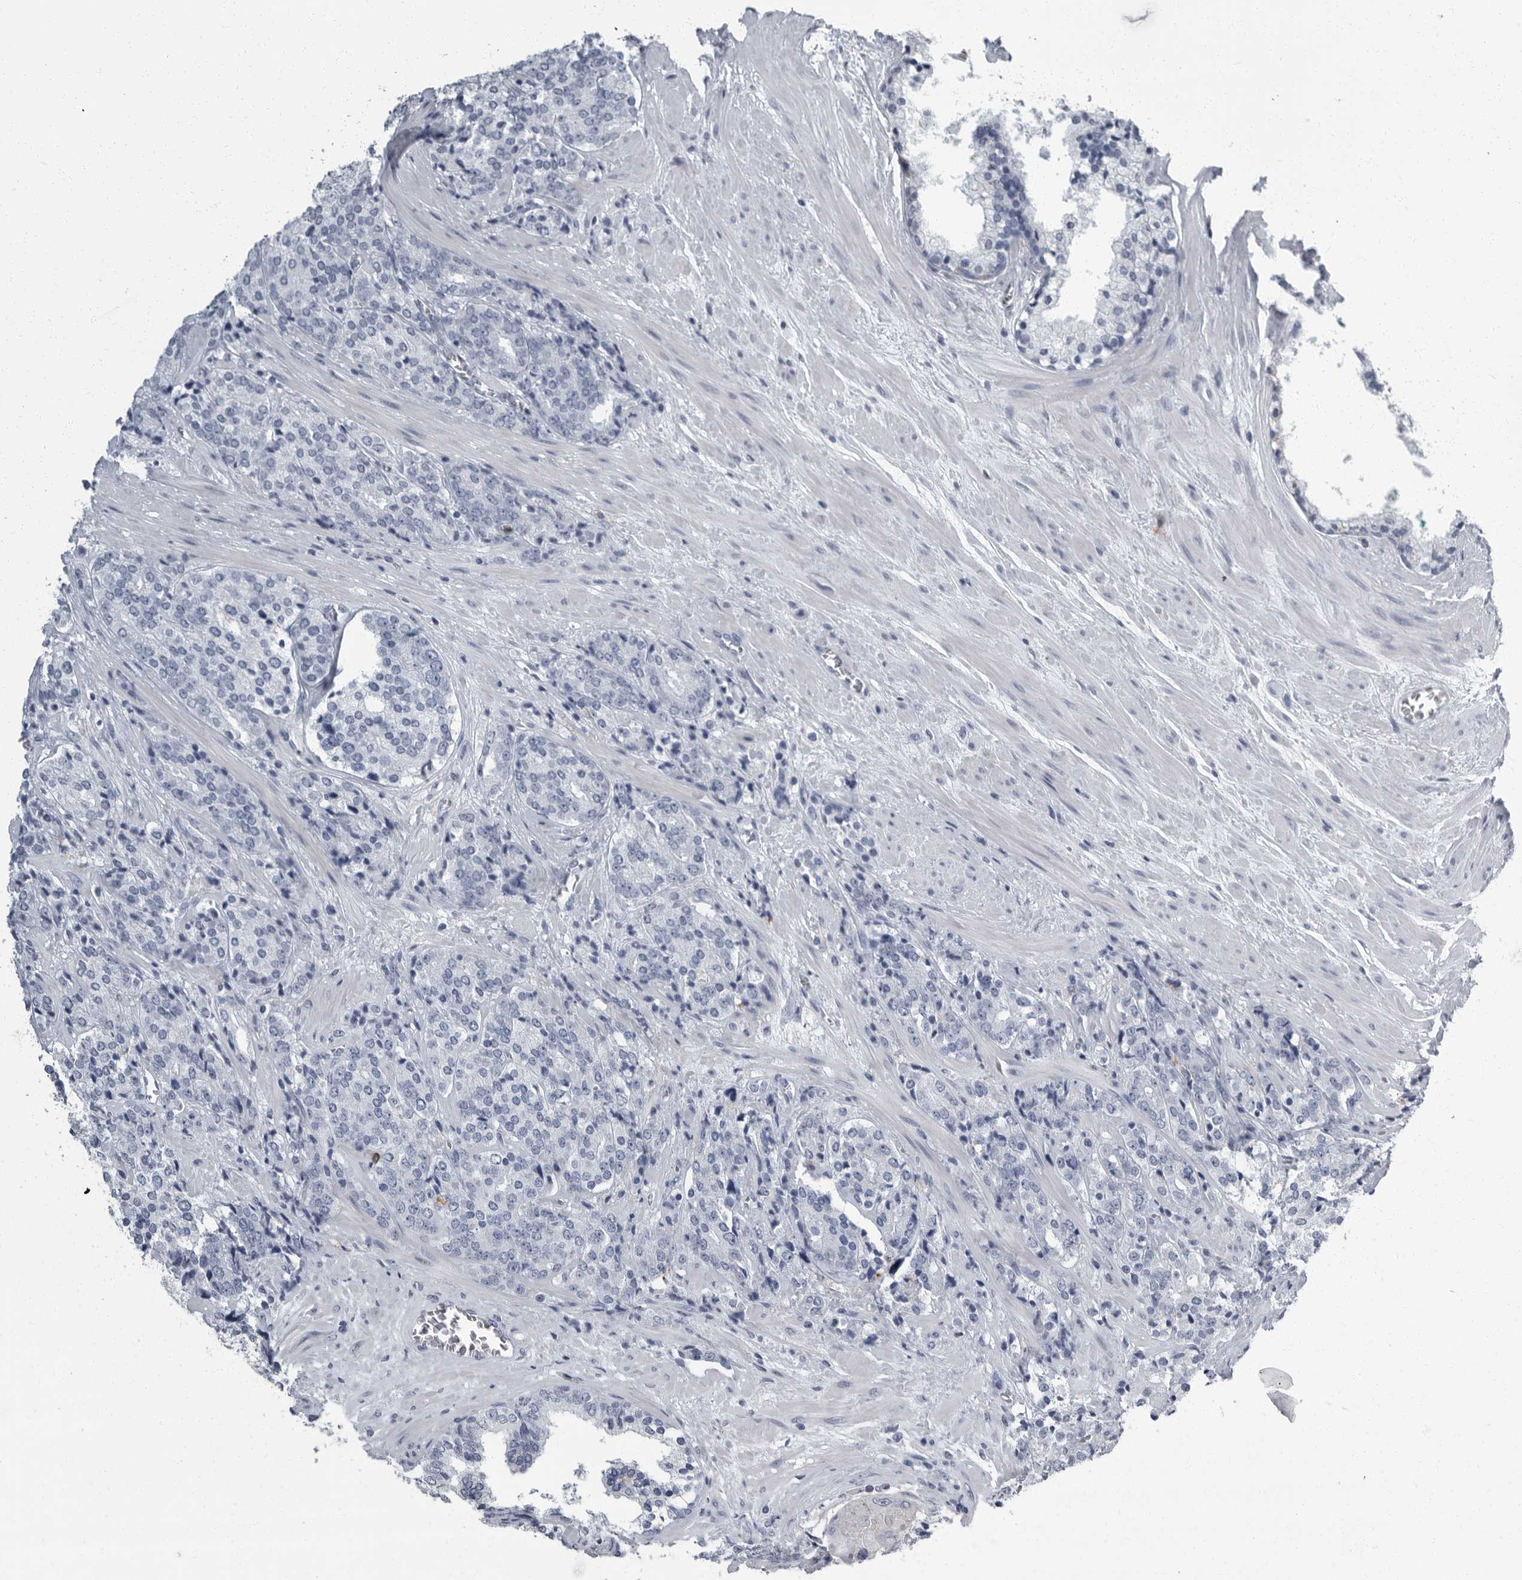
{"staining": {"intensity": "negative", "quantity": "none", "location": "none"}, "tissue": "prostate cancer", "cell_type": "Tumor cells", "image_type": "cancer", "snomed": [{"axis": "morphology", "description": "Adenocarcinoma, High grade"}, {"axis": "topography", "description": "Prostate"}], "caption": "This is an immunohistochemistry histopathology image of prostate cancer (high-grade adenocarcinoma). There is no staining in tumor cells.", "gene": "FCER1G", "patient": {"sex": "male", "age": 71}}